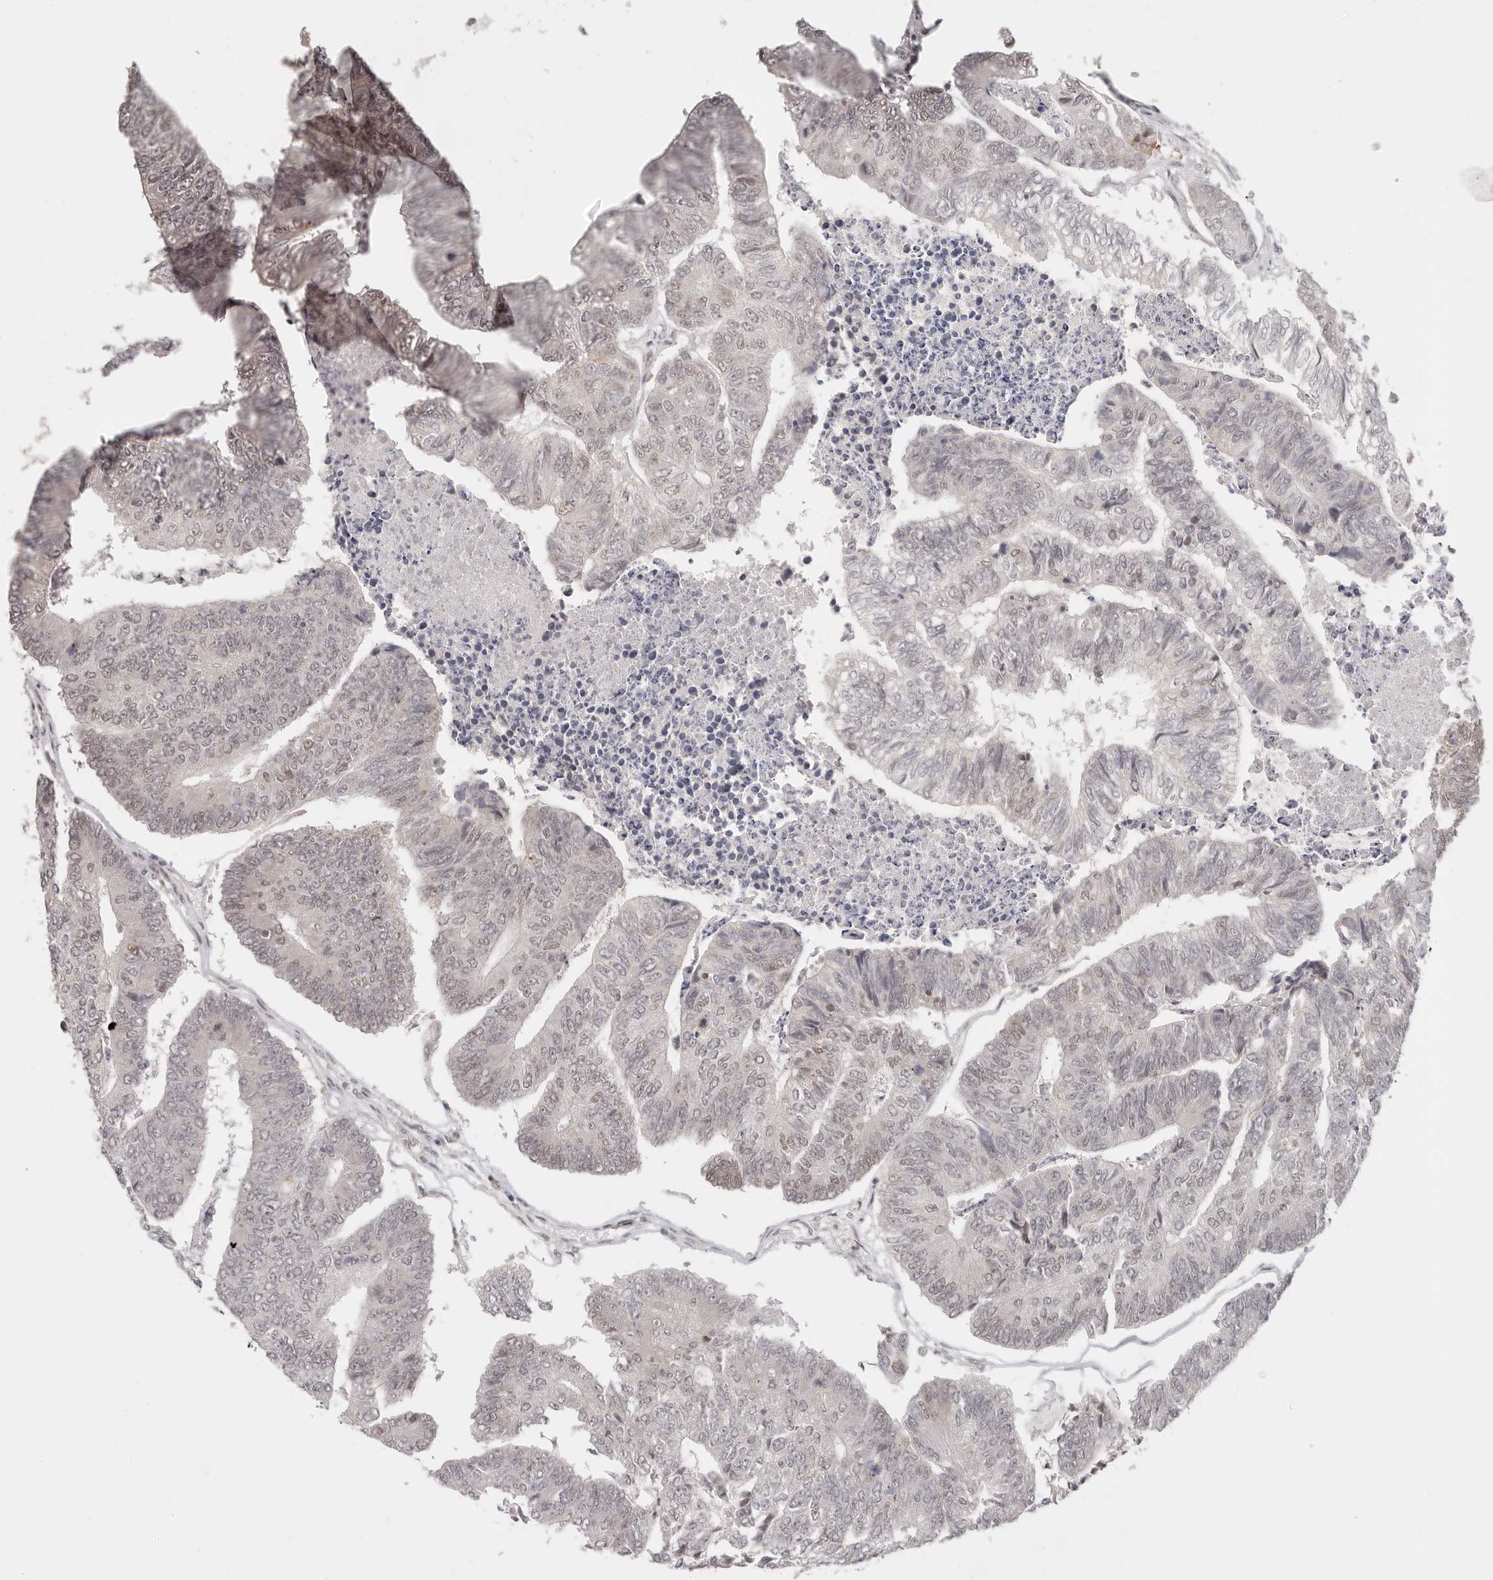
{"staining": {"intensity": "weak", "quantity": "25%-75%", "location": "nuclear"}, "tissue": "colorectal cancer", "cell_type": "Tumor cells", "image_type": "cancer", "snomed": [{"axis": "morphology", "description": "Adenocarcinoma, NOS"}, {"axis": "topography", "description": "Colon"}], "caption": "Colorectal cancer stained with DAB (3,3'-diaminobenzidine) immunohistochemistry (IHC) exhibits low levels of weak nuclear expression in approximately 25%-75% of tumor cells.", "gene": "RFC3", "patient": {"sex": "female", "age": 67}}